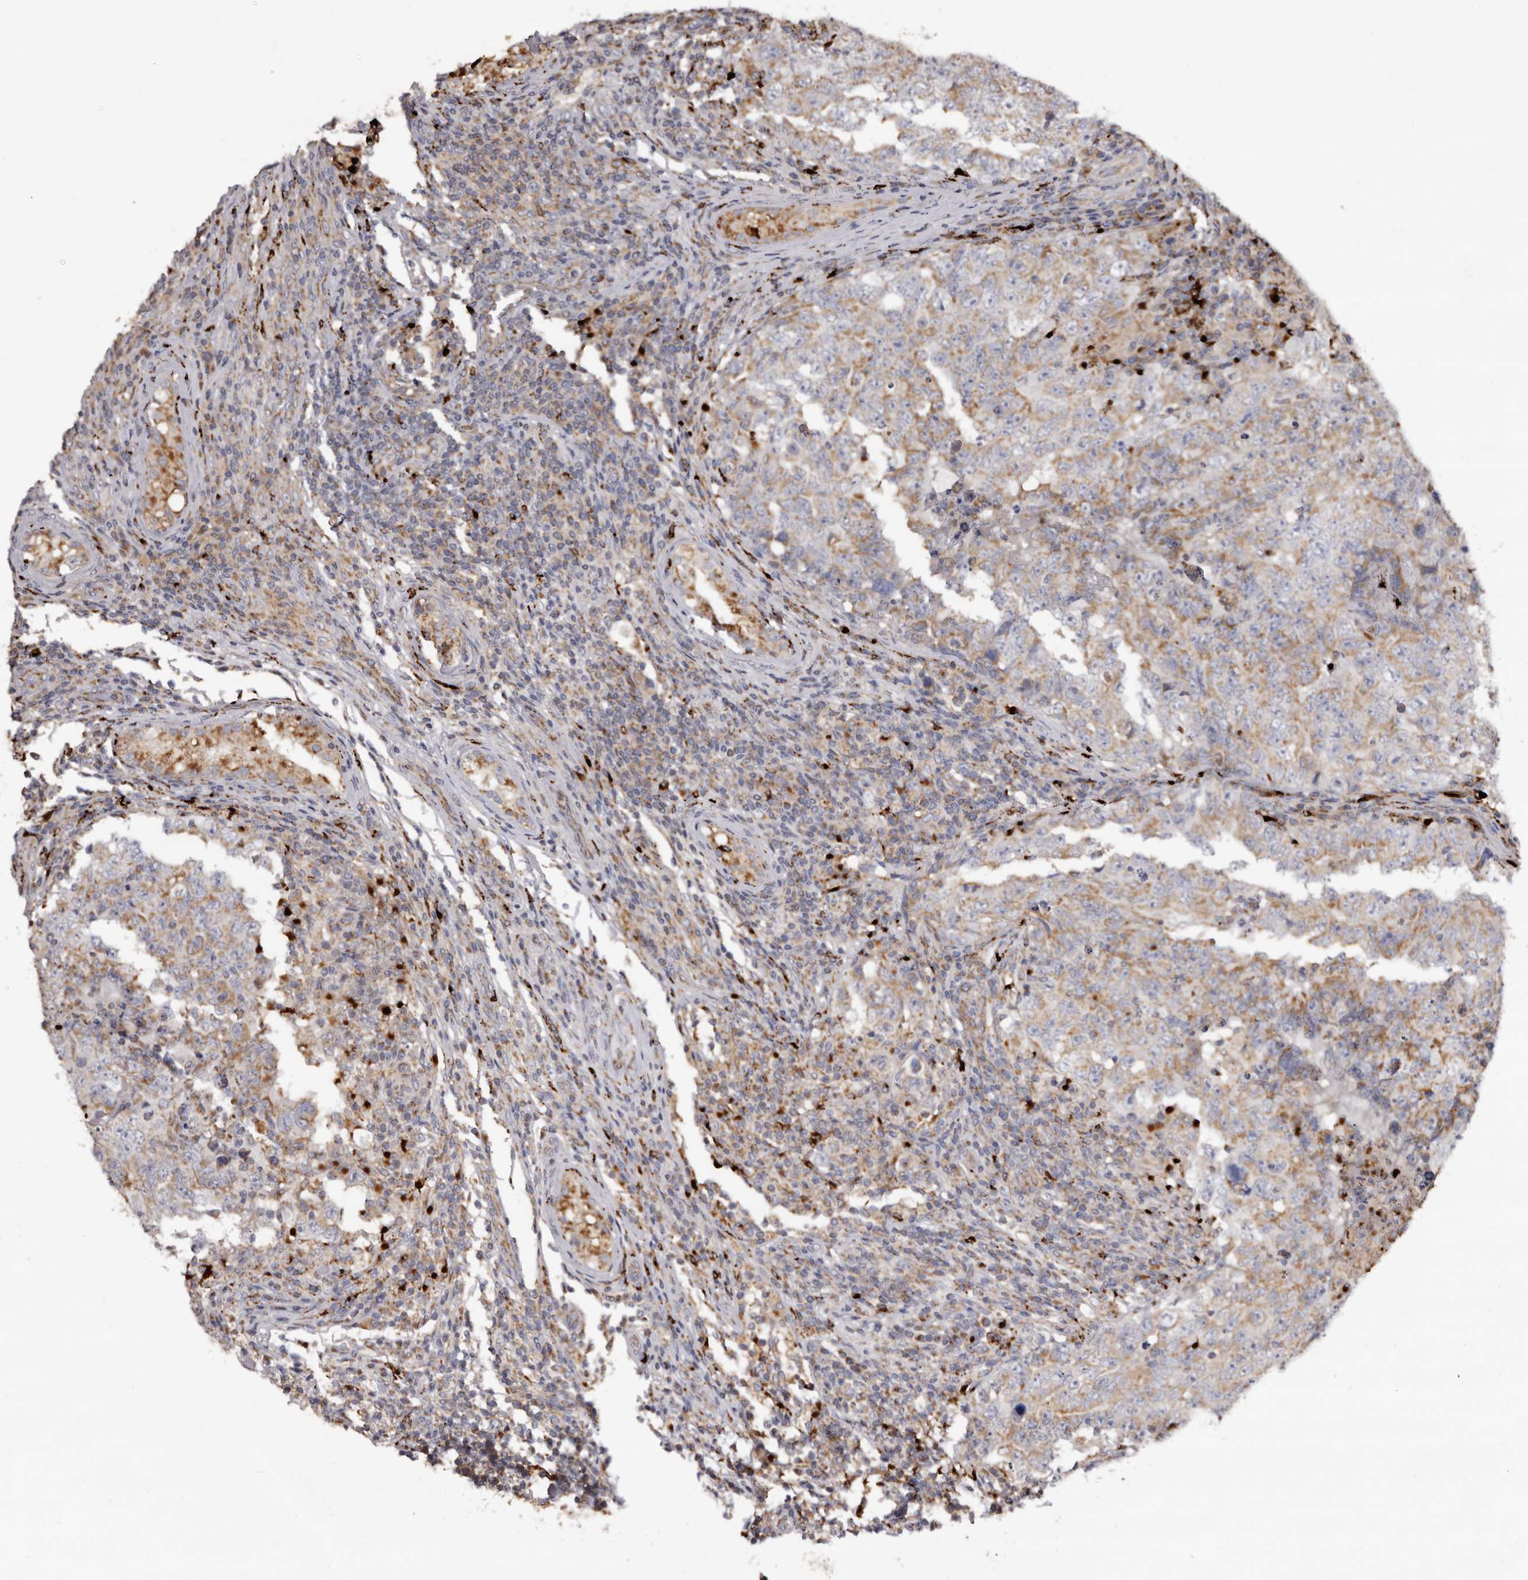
{"staining": {"intensity": "moderate", "quantity": "25%-75%", "location": "cytoplasmic/membranous"}, "tissue": "testis cancer", "cell_type": "Tumor cells", "image_type": "cancer", "snomed": [{"axis": "morphology", "description": "Carcinoma, Embryonal, NOS"}, {"axis": "topography", "description": "Testis"}], "caption": "Embryonal carcinoma (testis) stained with DAB (3,3'-diaminobenzidine) IHC displays medium levels of moderate cytoplasmic/membranous staining in approximately 25%-75% of tumor cells. (DAB IHC with brightfield microscopy, high magnification).", "gene": "MECR", "patient": {"sex": "male", "age": 26}}